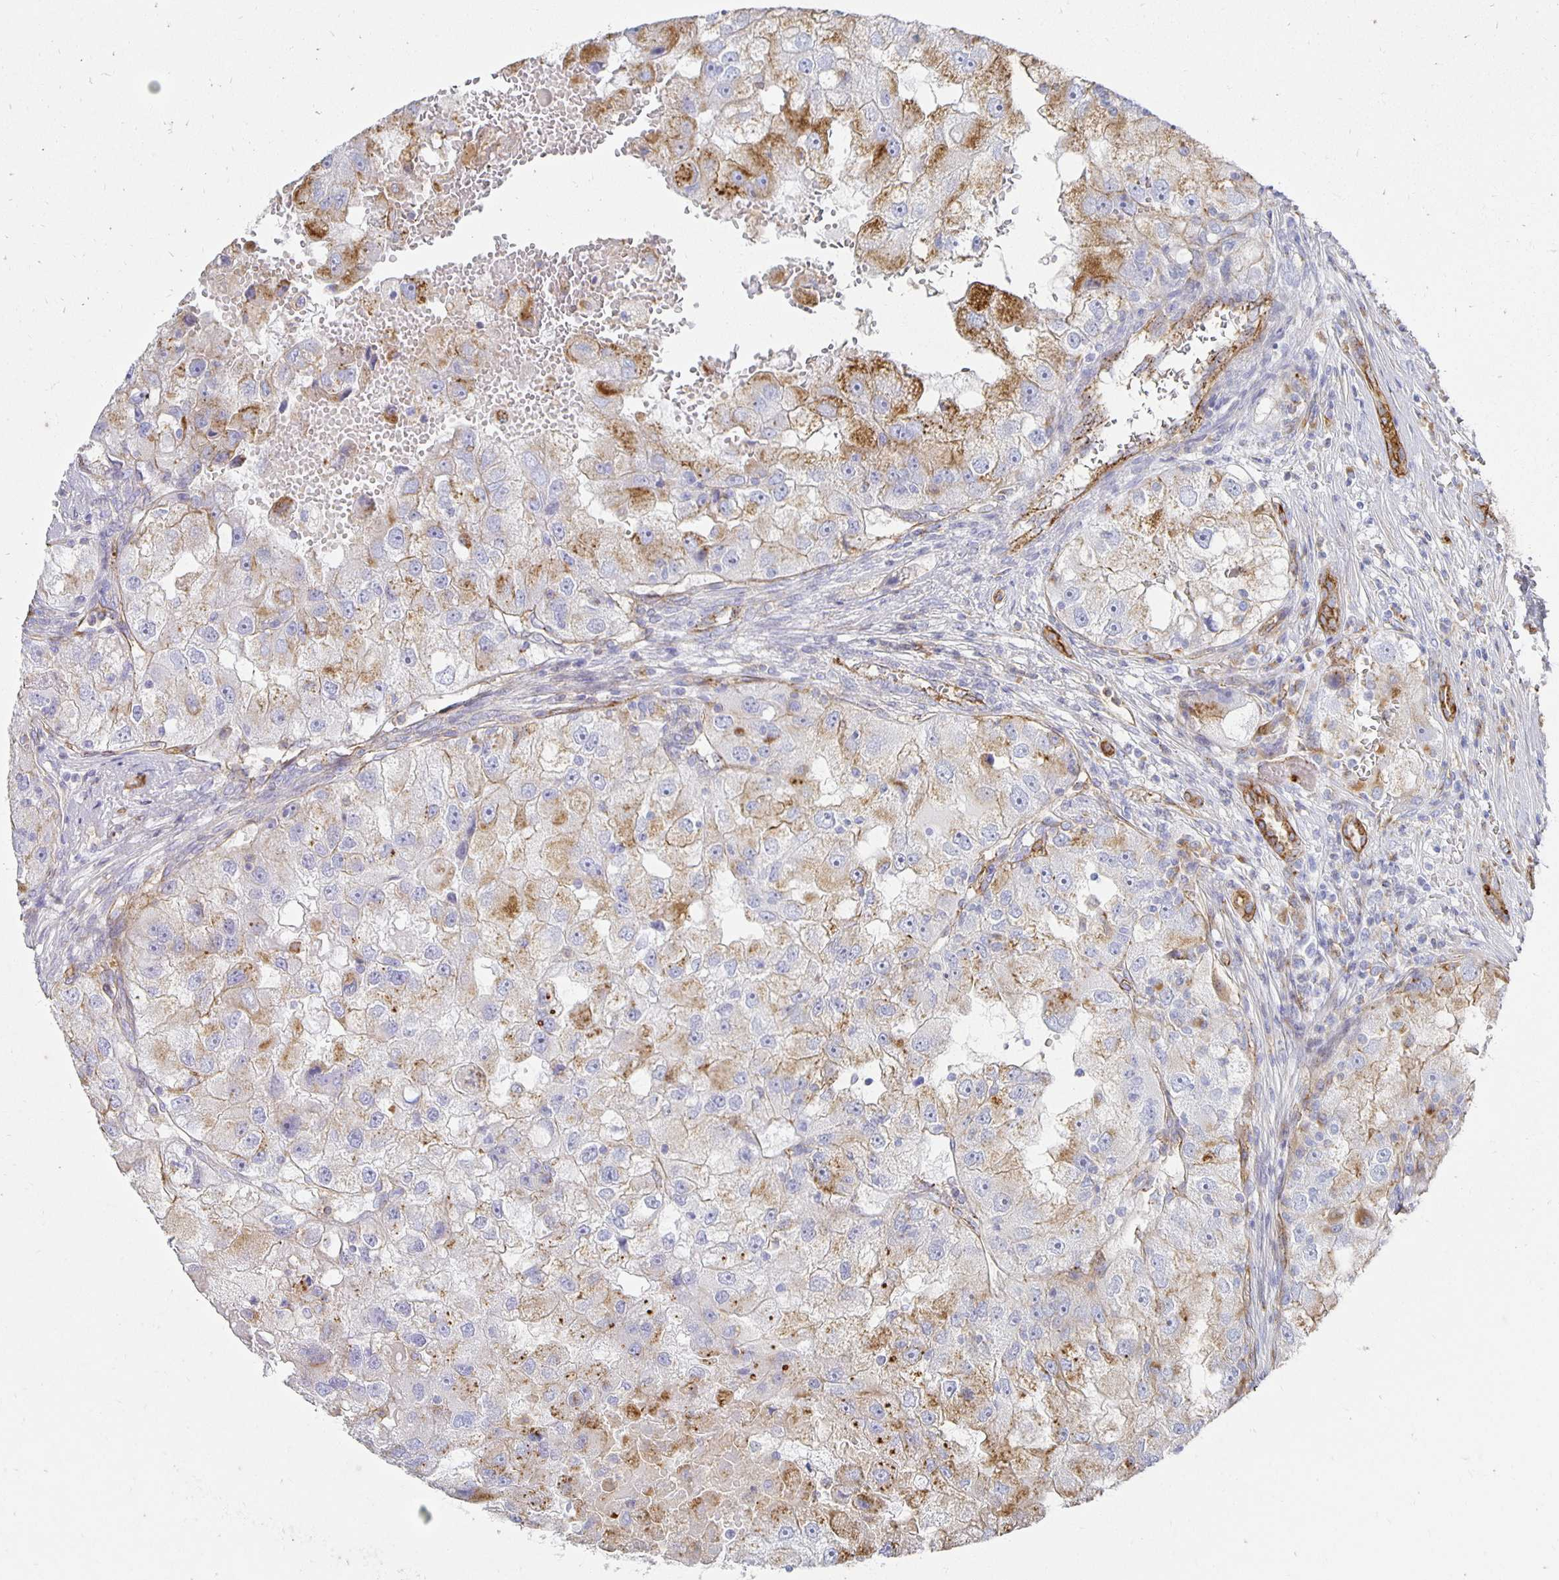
{"staining": {"intensity": "moderate", "quantity": ">75%", "location": "cytoplasmic/membranous"}, "tissue": "renal cancer", "cell_type": "Tumor cells", "image_type": "cancer", "snomed": [{"axis": "morphology", "description": "Adenocarcinoma, NOS"}, {"axis": "topography", "description": "Kidney"}], "caption": "A brown stain labels moderate cytoplasmic/membranous positivity of a protein in human renal cancer (adenocarcinoma) tumor cells. (DAB = brown stain, brightfield microscopy at high magnification).", "gene": "TAAR1", "patient": {"sex": "male", "age": 63}}